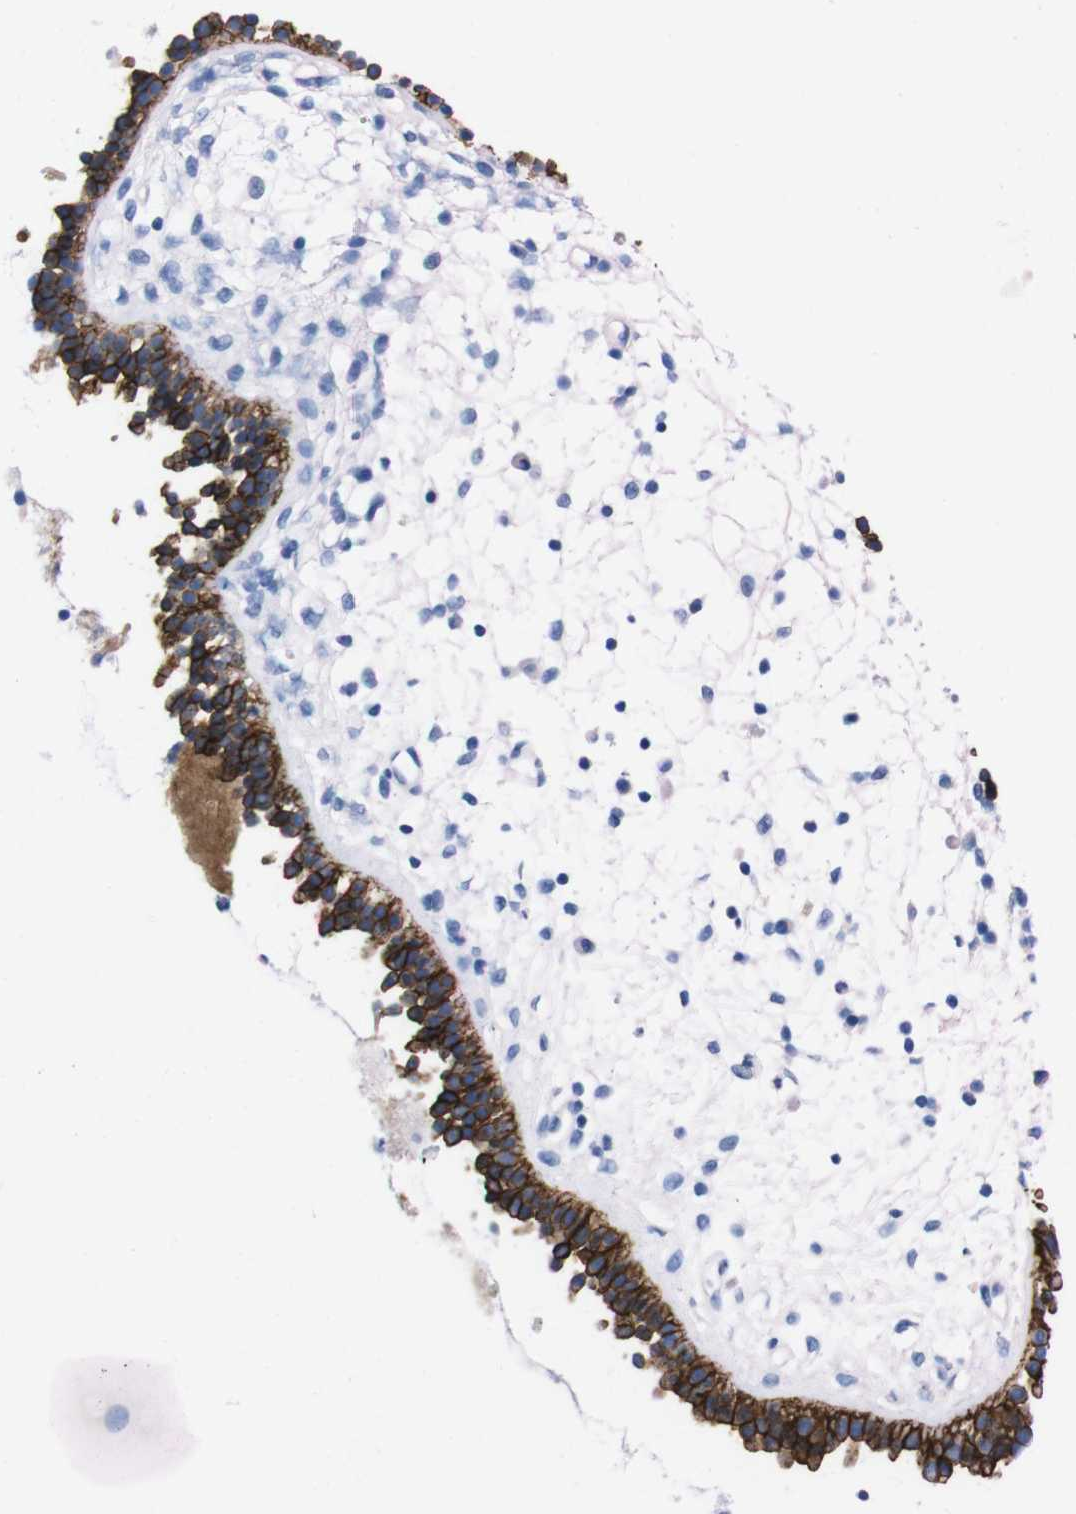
{"staining": {"intensity": "strong", "quantity": ">75%", "location": "cytoplasmic/membranous"}, "tissue": "nasopharynx", "cell_type": "Respiratory epithelial cells", "image_type": "normal", "snomed": [{"axis": "morphology", "description": "Normal tissue, NOS"}, {"axis": "topography", "description": "Nasopharynx"}], "caption": "Protein positivity by IHC reveals strong cytoplasmic/membranous expression in approximately >75% of respiratory epithelial cells in unremarkable nasopharynx.", "gene": "TMEM243", "patient": {"sex": "male", "age": 21}}